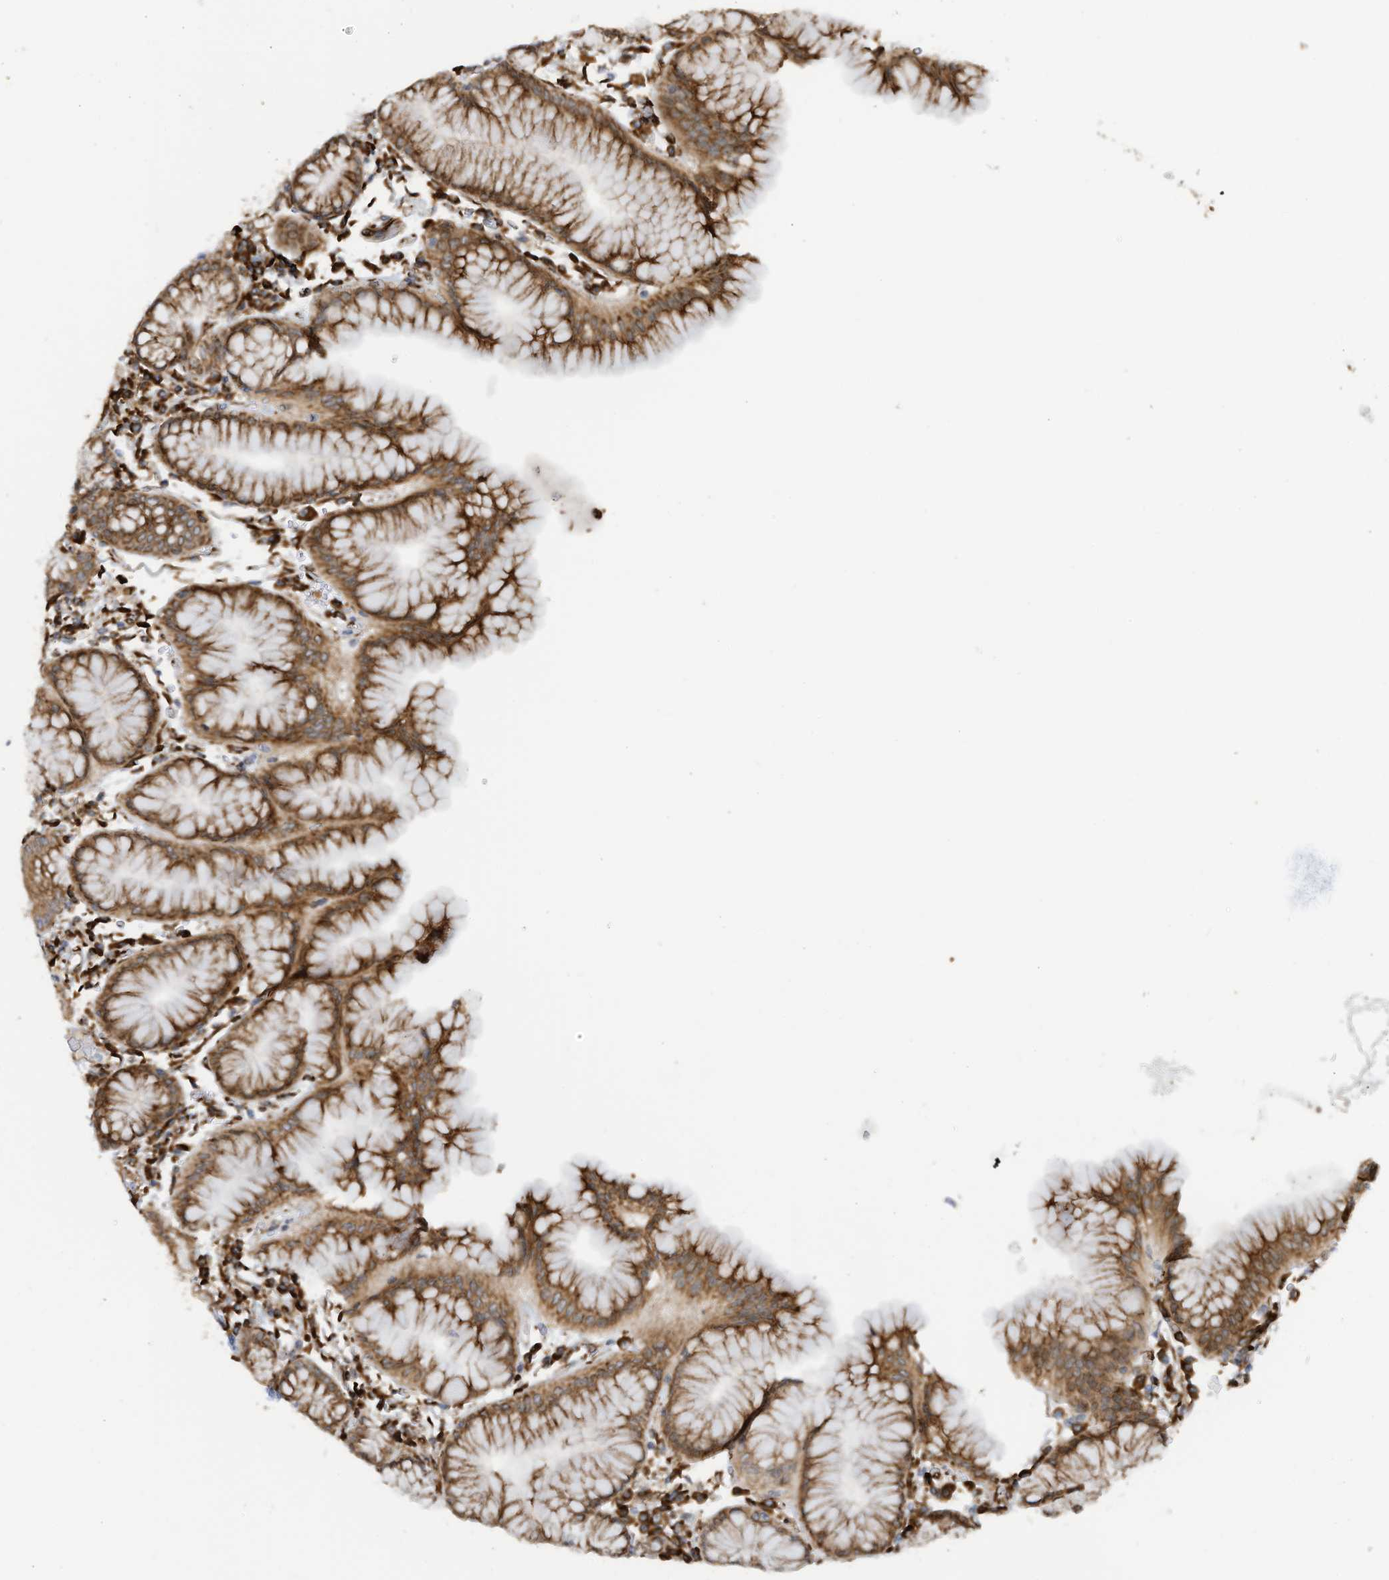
{"staining": {"intensity": "moderate", "quantity": ">75%", "location": "cytoplasmic/membranous"}, "tissue": "stomach", "cell_type": "Glandular cells", "image_type": "normal", "snomed": [{"axis": "morphology", "description": "Normal tissue, NOS"}, {"axis": "topography", "description": "Stomach"}, {"axis": "topography", "description": "Stomach, lower"}], "caption": "Glandular cells demonstrate moderate cytoplasmic/membranous expression in approximately >75% of cells in benign stomach. (DAB IHC, brown staining for protein, blue staining for nuclei).", "gene": "ZBTB45", "patient": {"sex": "female", "age": 56}}